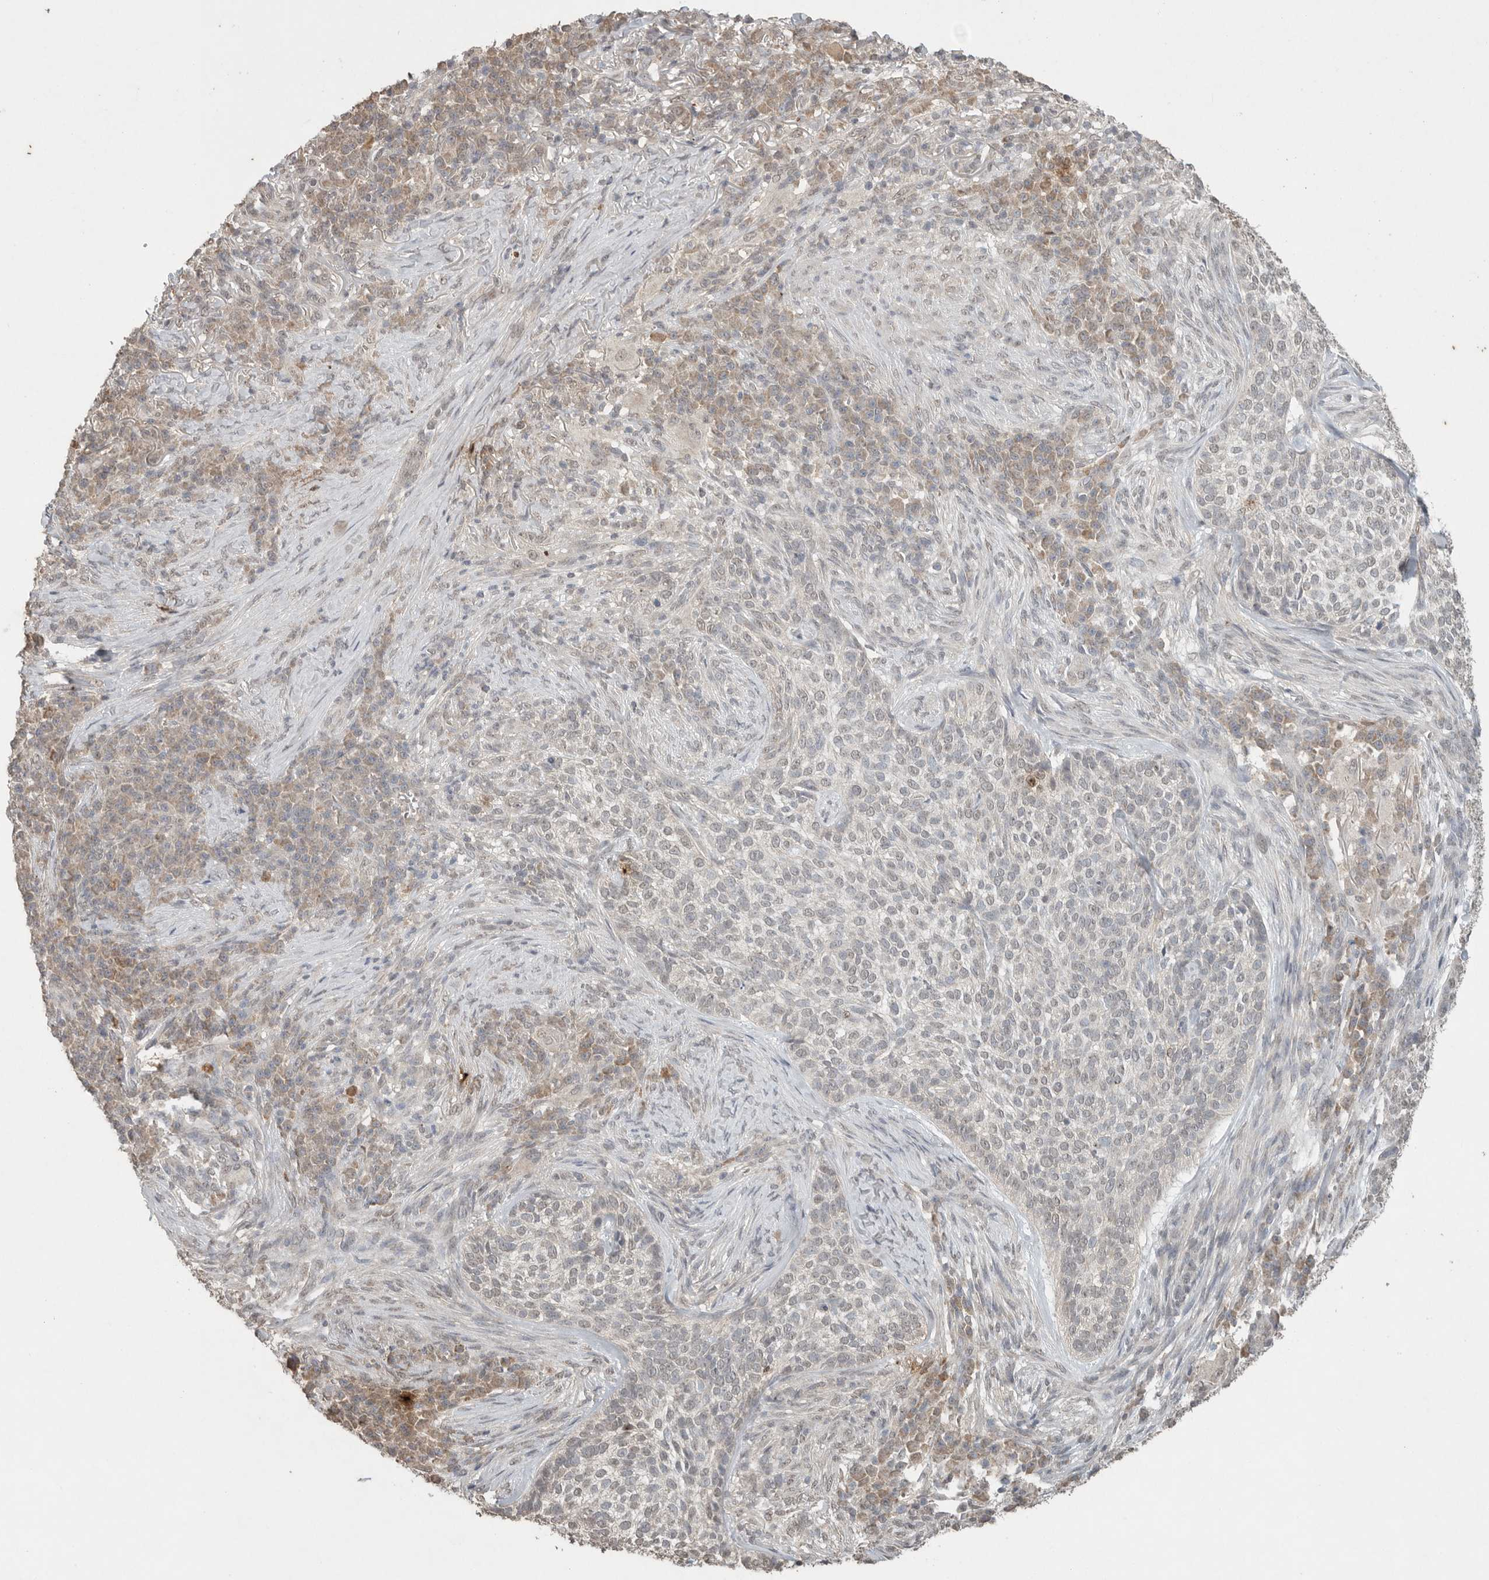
{"staining": {"intensity": "negative", "quantity": "none", "location": "none"}, "tissue": "skin cancer", "cell_type": "Tumor cells", "image_type": "cancer", "snomed": [{"axis": "morphology", "description": "Basal cell carcinoma"}, {"axis": "topography", "description": "Skin"}], "caption": "There is no significant expression in tumor cells of skin basal cell carcinoma.", "gene": "KLK5", "patient": {"sex": "female", "age": 64}}